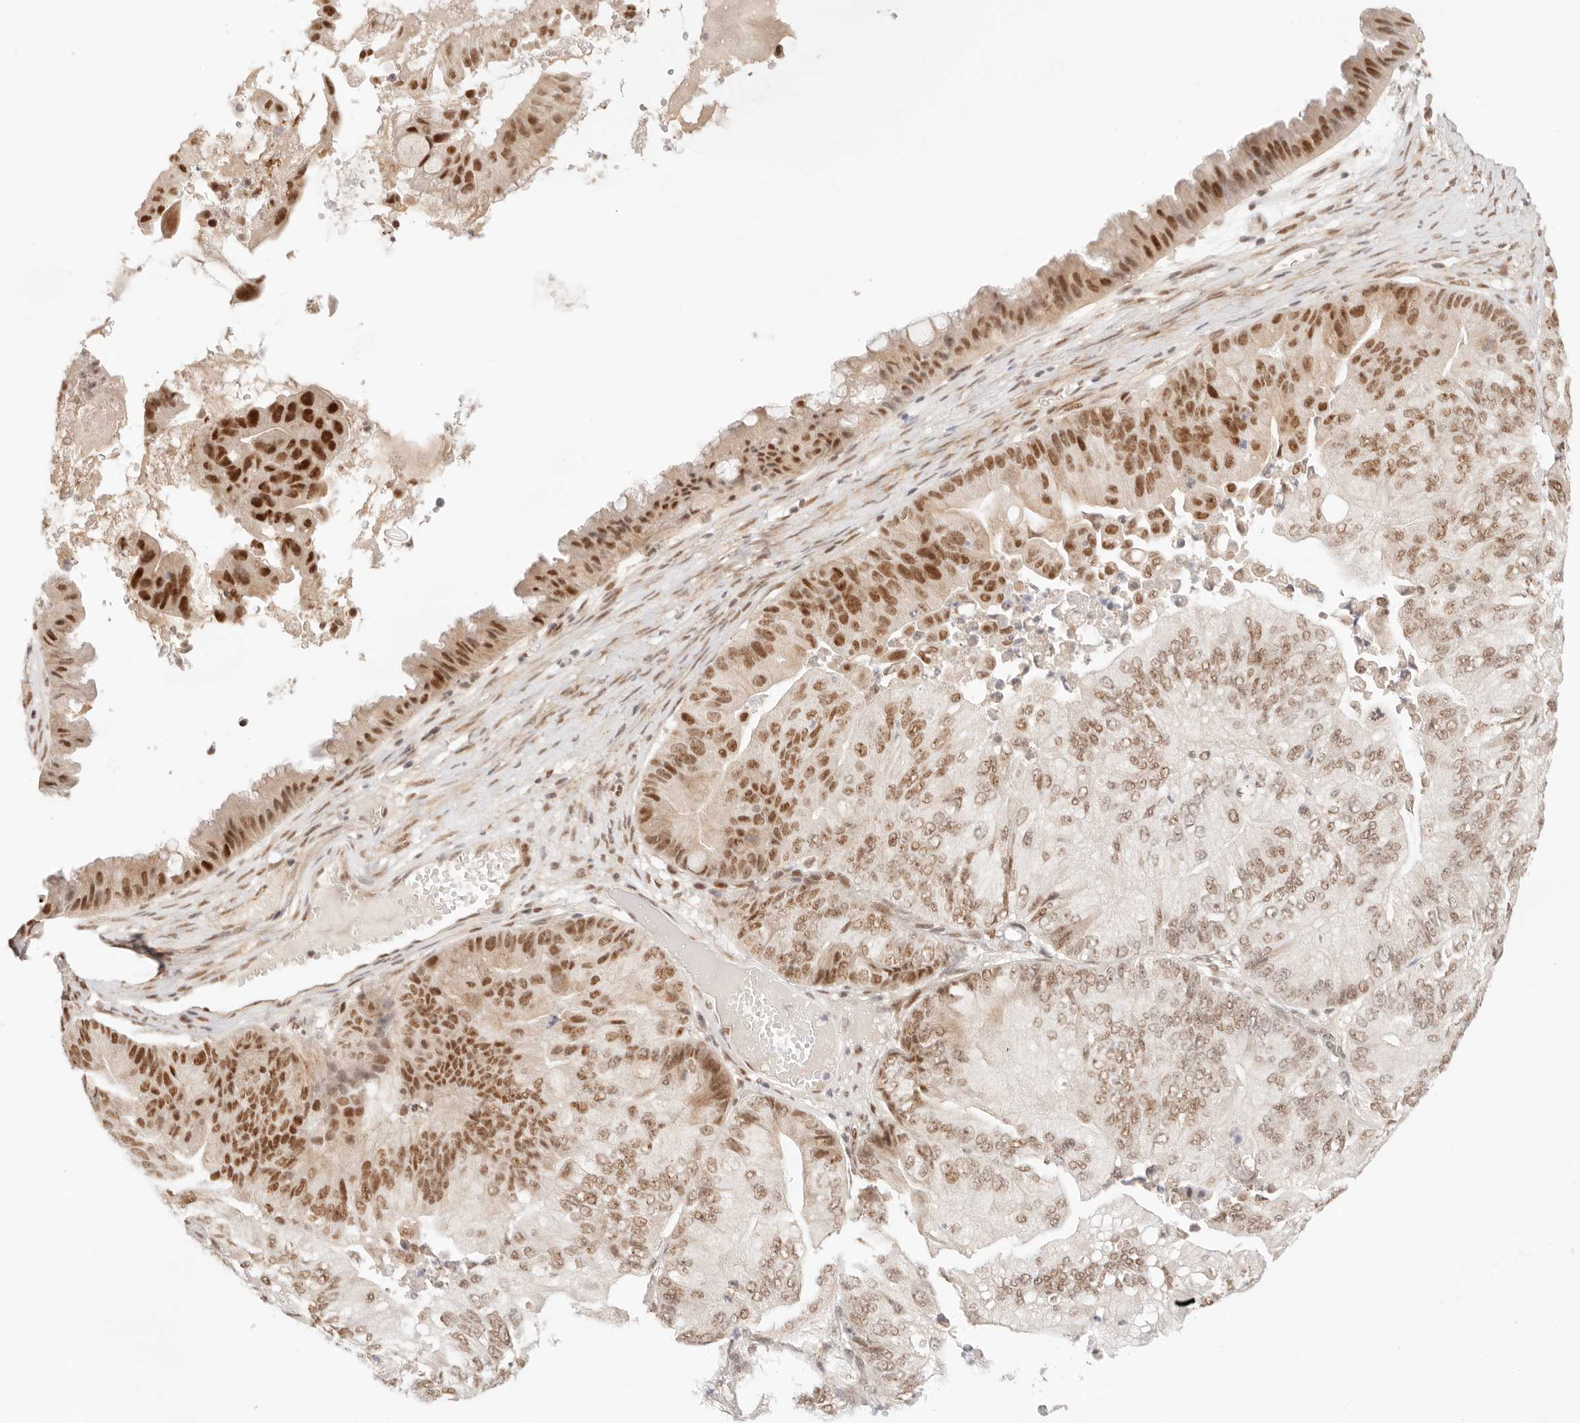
{"staining": {"intensity": "strong", "quantity": "<25%", "location": "nuclear"}, "tissue": "ovarian cancer", "cell_type": "Tumor cells", "image_type": "cancer", "snomed": [{"axis": "morphology", "description": "Cystadenocarcinoma, mucinous, NOS"}, {"axis": "topography", "description": "Ovary"}], "caption": "Strong nuclear expression for a protein is appreciated in approximately <25% of tumor cells of ovarian cancer using IHC.", "gene": "GTF2E2", "patient": {"sex": "female", "age": 61}}